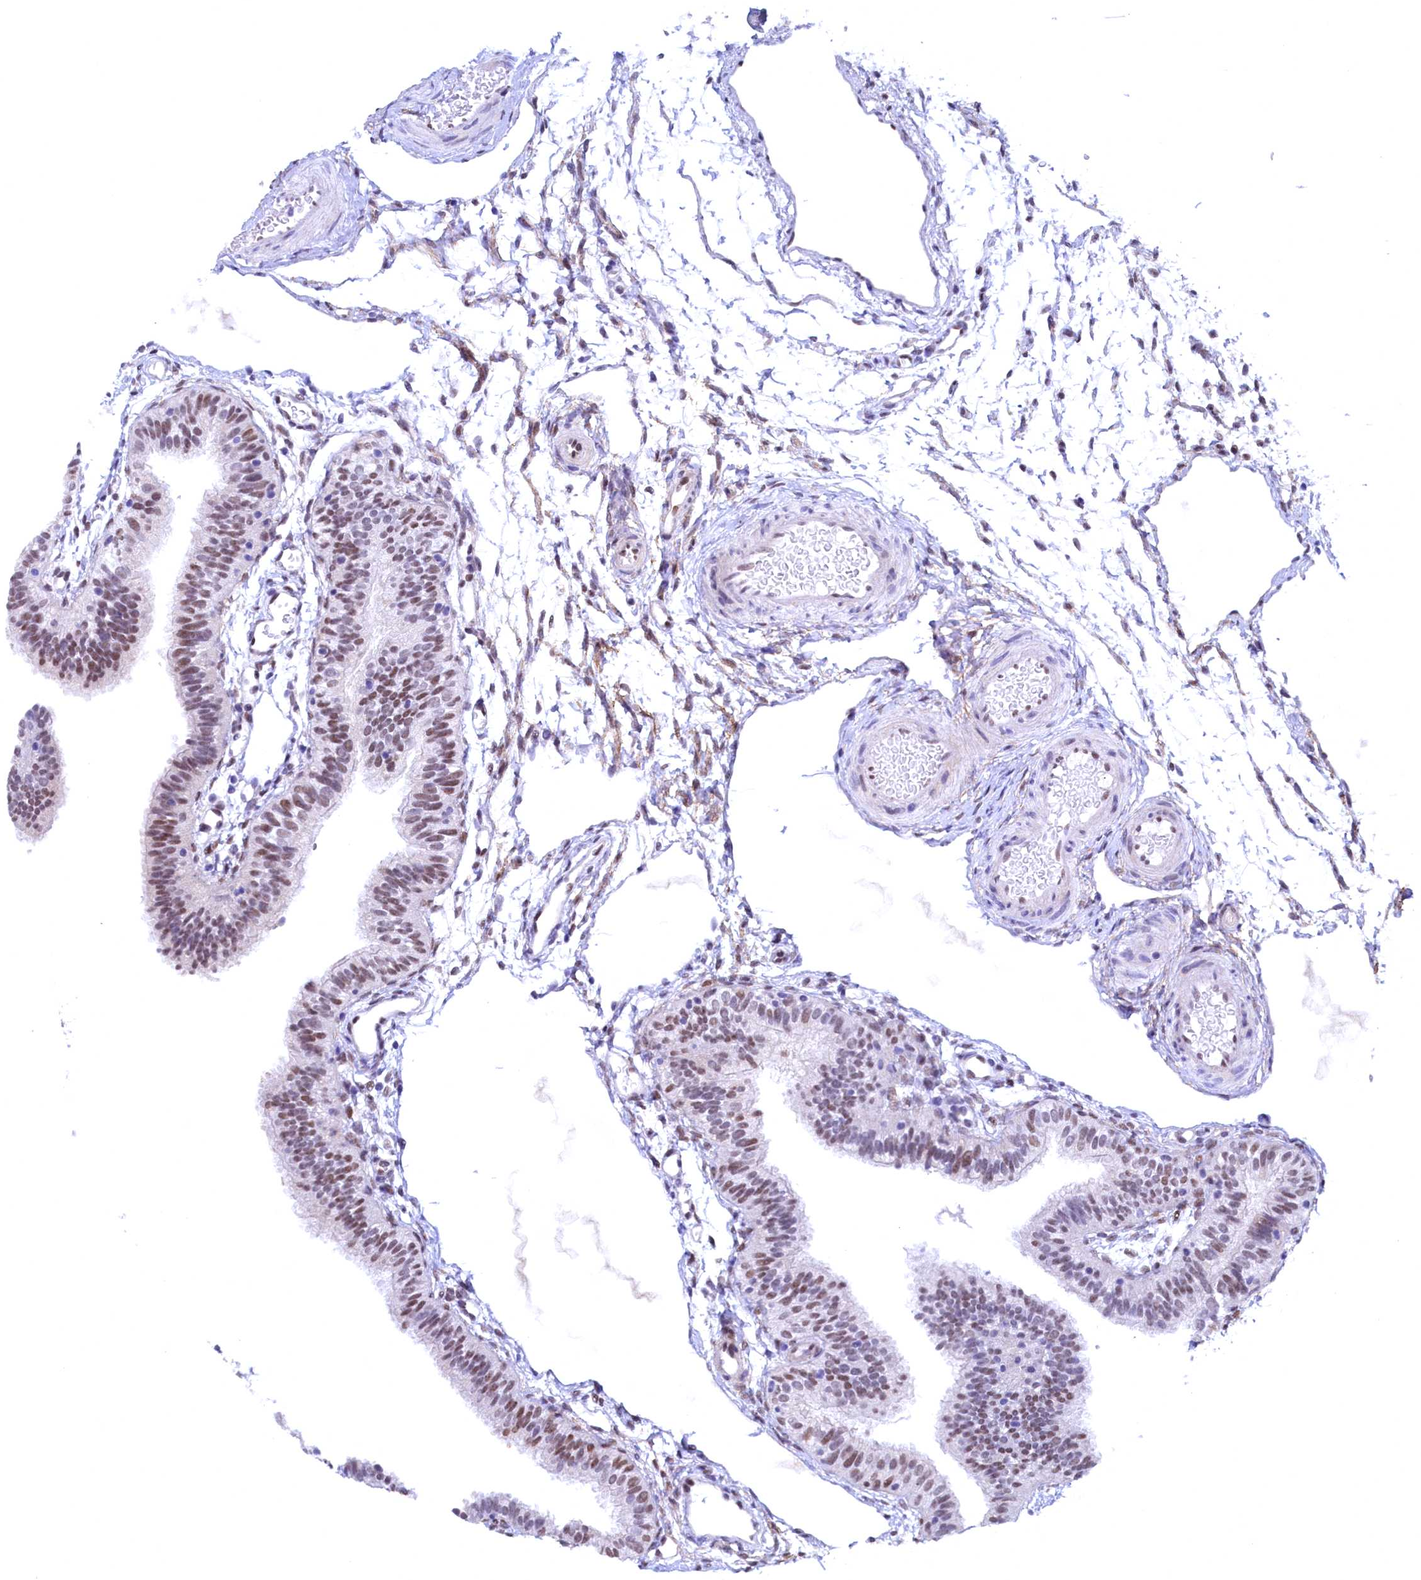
{"staining": {"intensity": "moderate", "quantity": "25%-75%", "location": "nuclear"}, "tissue": "fallopian tube", "cell_type": "Glandular cells", "image_type": "normal", "snomed": [{"axis": "morphology", "description": "Normal tissue, NOS"}, {"axis": "topography", "description": "Fallopian tube"}], "caption": "Glandular cells exhibit moderate nuclear positivity in about 25%-75% of cells in normal fallopian tube.", "gene": "FLYWCH2", "patient": {"sex": "female", "age": 35}}